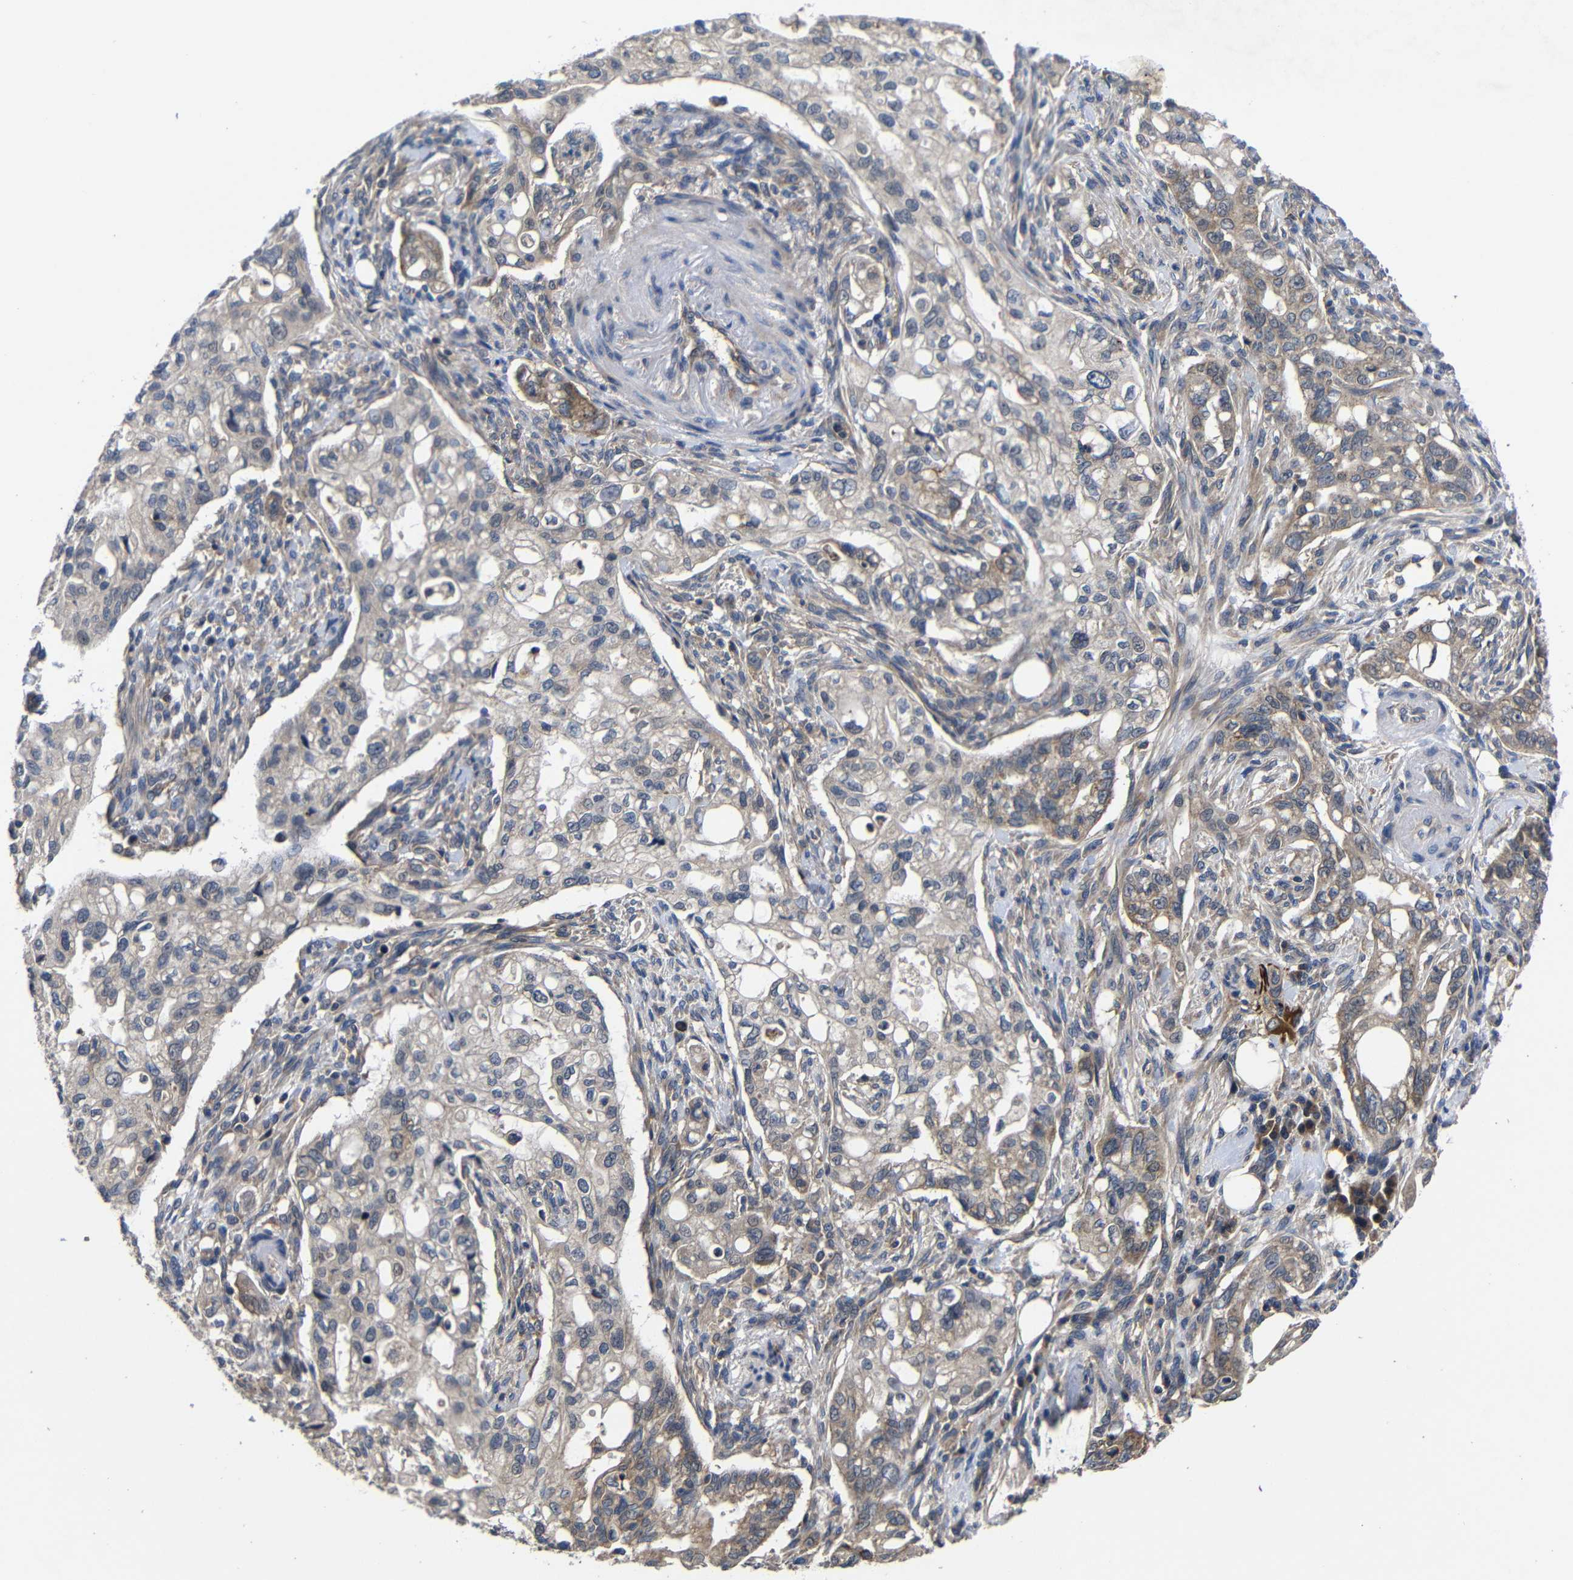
{"staining": {"intensity": "moderate", "quantity": "25%-75%", "location": "cytoplasmic/membranous"}, "tissue": "pancreatic cancer", "cell_type": "Tumor cells", "image_type": "cancer", "snomed": [{"axis": "morphology", "description": "Normal tissue, NOS"}, {"axis": "topography", "description": "Pancreas"}], "caption": "Pancreatic cancer was stained to show a protein in brown. There is medium levels of moderate cytoplasmic/membranous staining in about 25%-75% of tumor cells.", "gene": "LPAR5", "patient": {"sex": "male", "age": 42}}